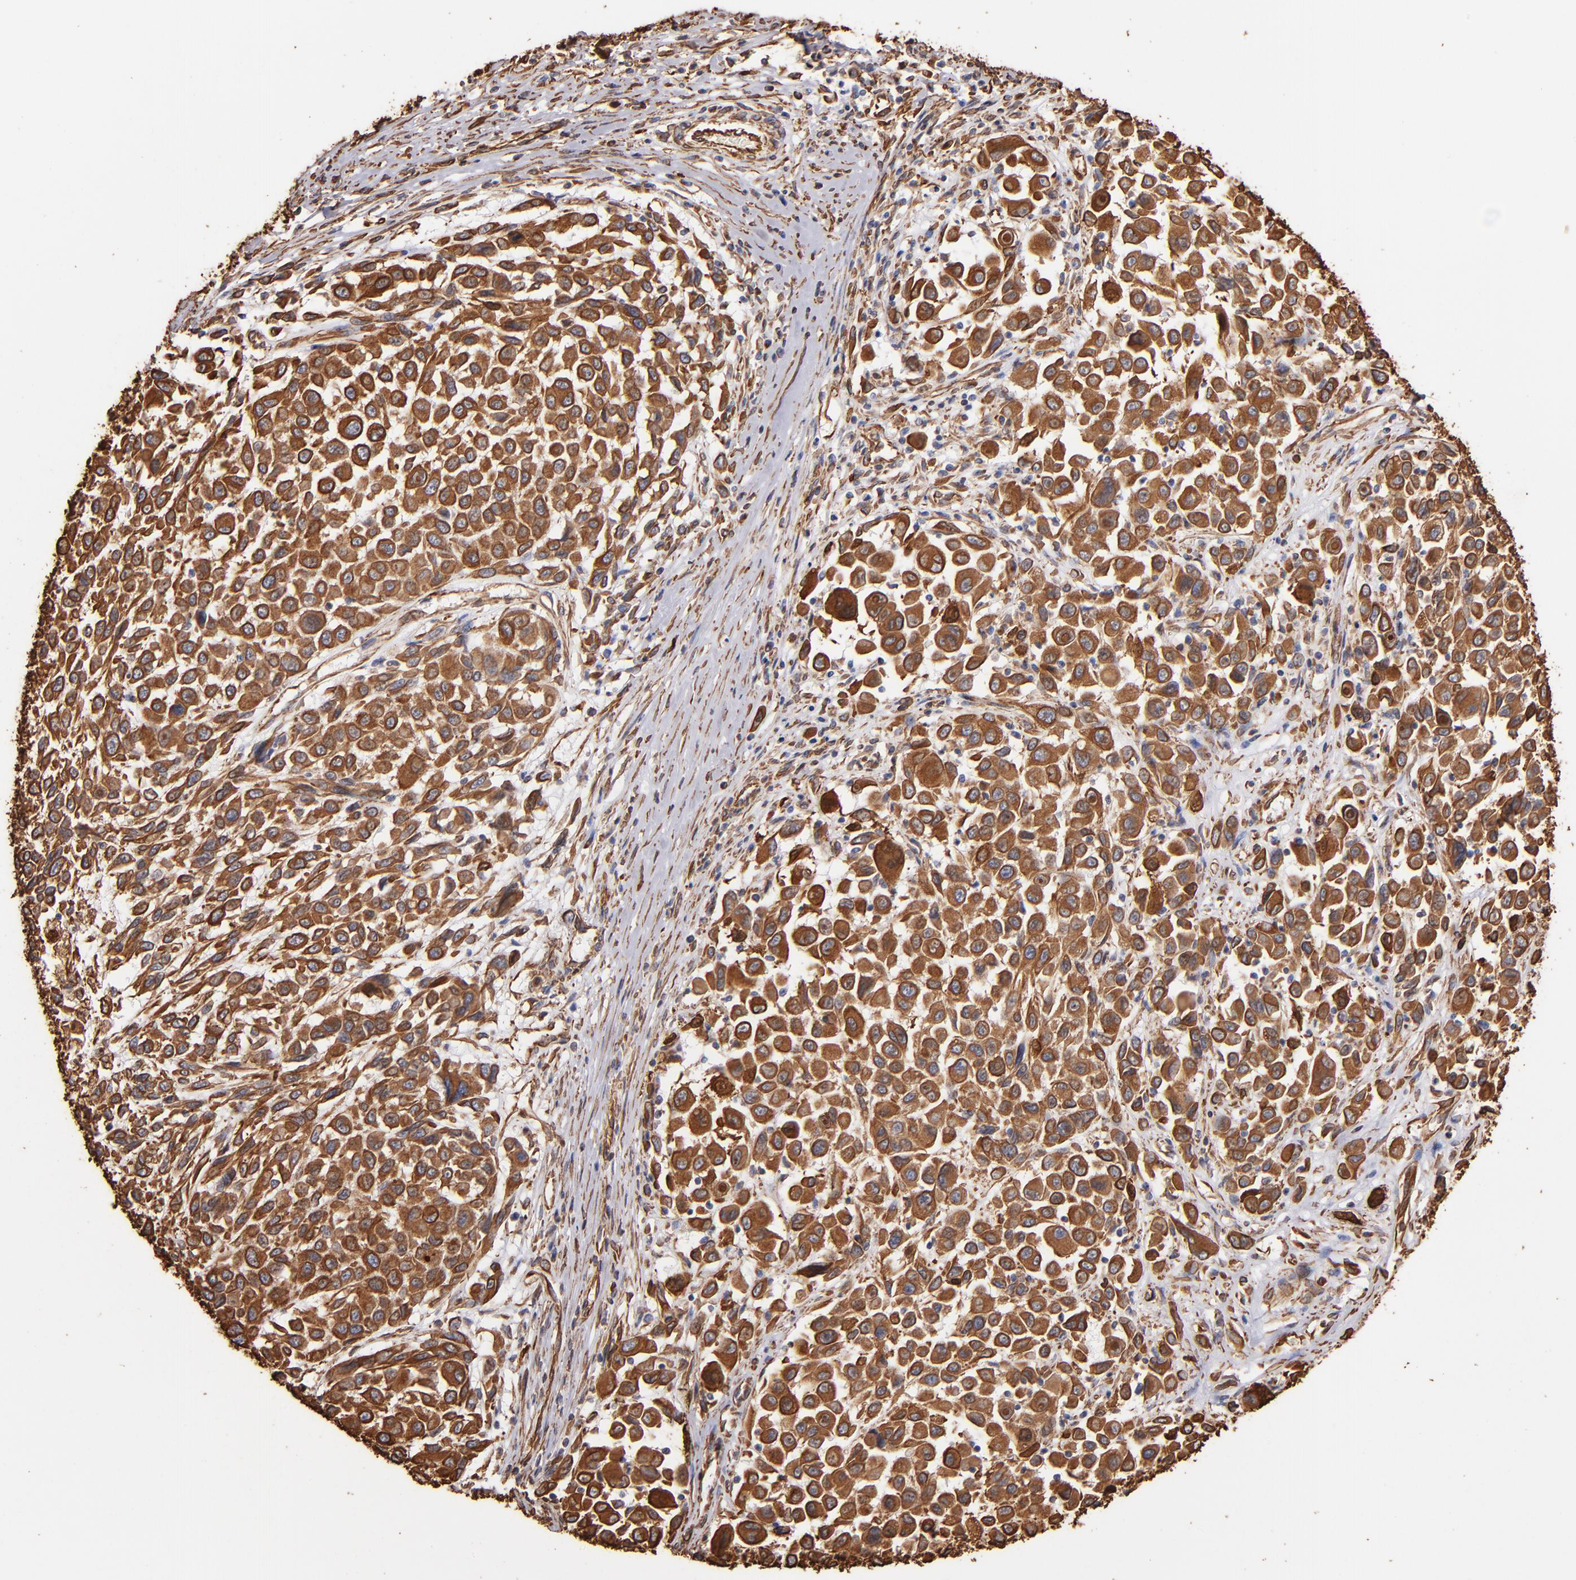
{"staining": {"intensity": "strong", "quantity": ">75%", "location": "cytoplasmic/membranous,nuclear"}, "tissue": "melanoma", "cell_type": "Tumor cells", "image_type": "cancer", "snomed": [{"axis": "morphology", "description": "Malignant melanoma, Metastatic site"}, {"axis": "topography", "description": "Lymph node"}], "caption": "Protein staining displays strong cytoplasmic/membranous and nuclear positivity in approximately >75% of tumor cells in malignant melanoma (metastatic site).", "gene": "VIM", "patient": {"sex": "male", "age": 61}}